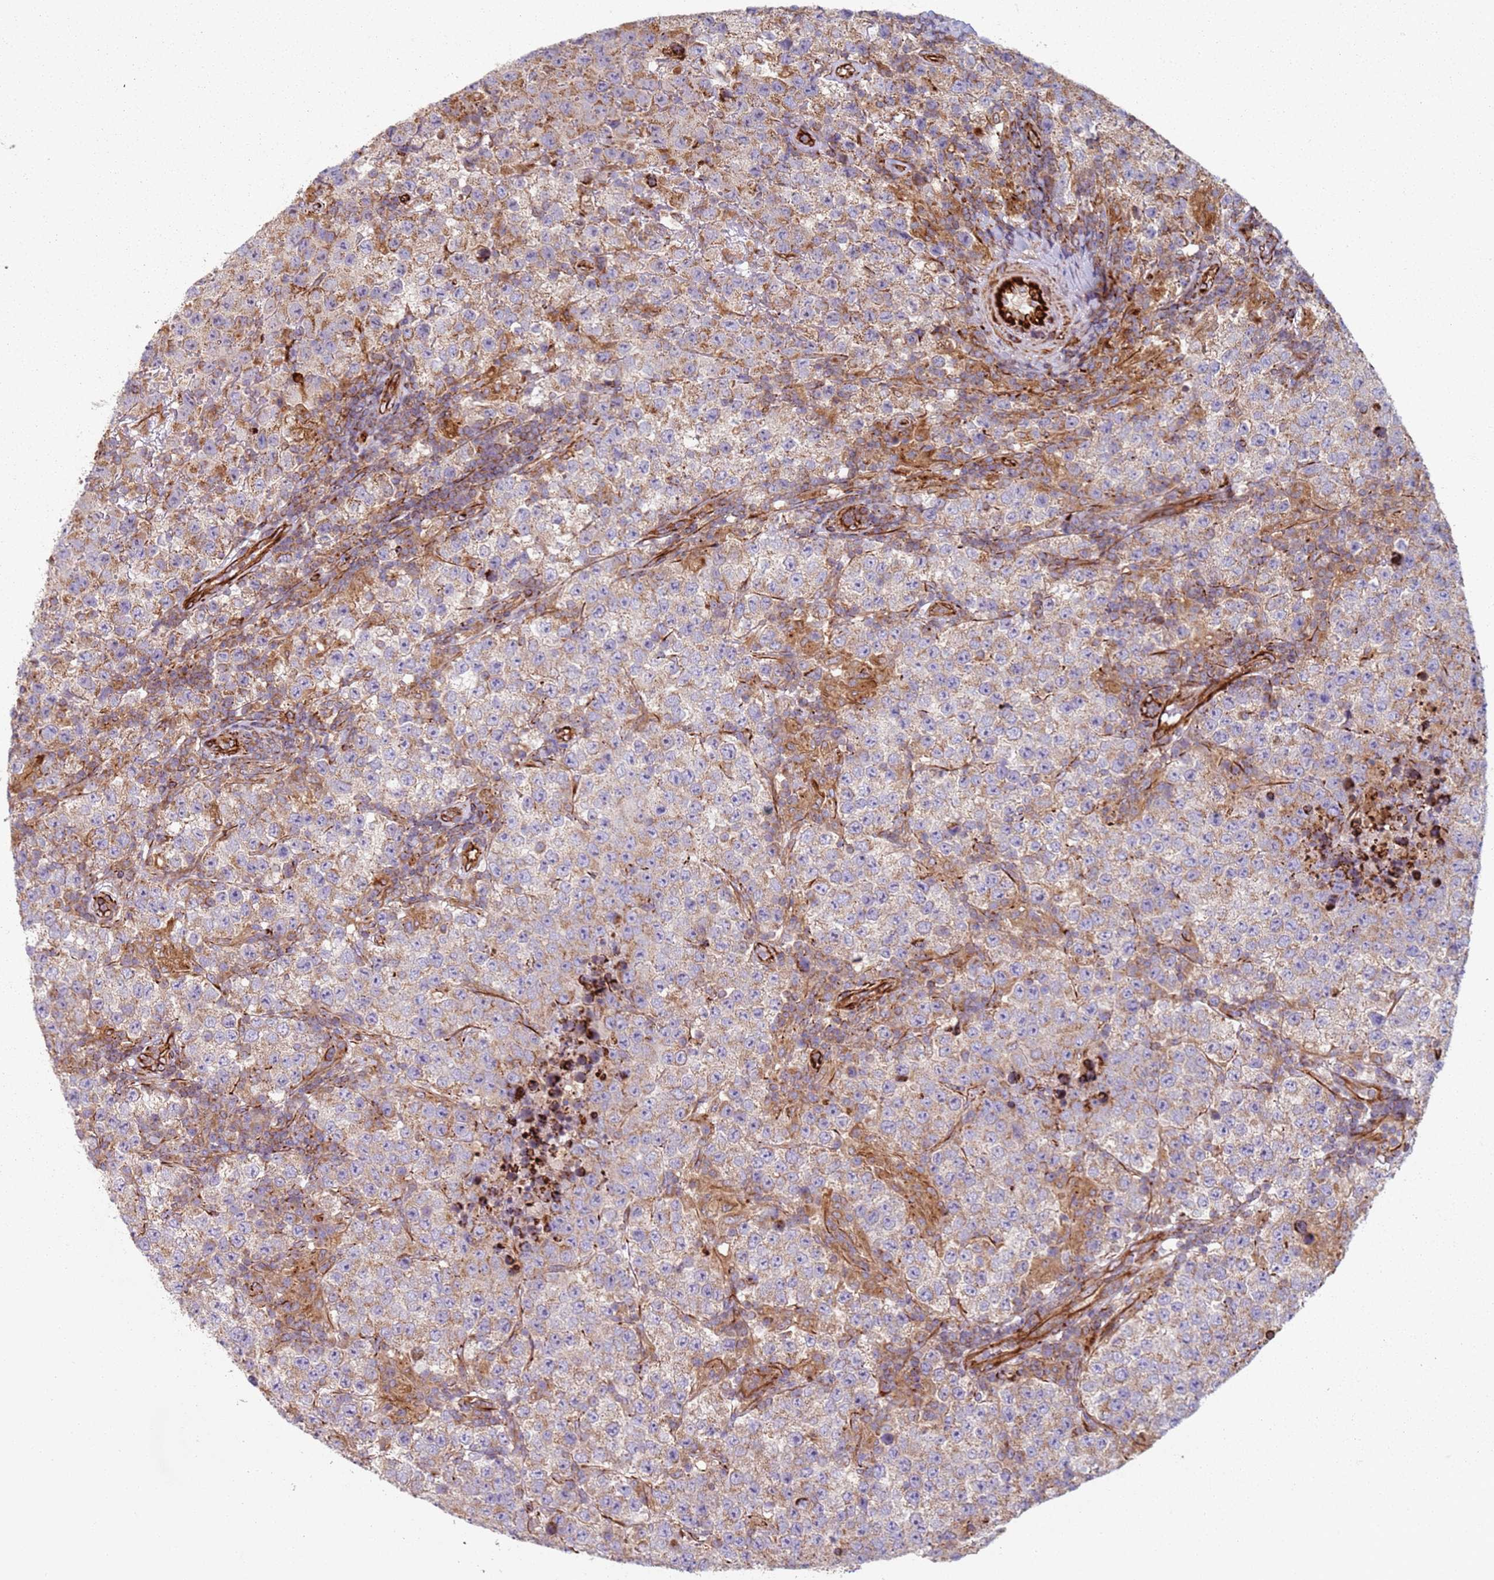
{"staining": {"intensity": "weak", "quantity": ">75%", "location": "cytoplasmic/membranous"}, "tissue": "testis cancer", "cell_type": "Tumor cells", "image_type": "cancer", "snomed": [{"axis": "morphology", "description": "Seminoma, NOS"}, {"axis": "morphology", "description": "Carcinoma, Embryonal, NOS"}, {"axis": "topography", "description": "Testis"}], "caption": "Human embryonal carcinoma (testis) stained for a protein (brown) displays weak cytoplasmic/membranous positive positivity in approximately >75% of tumor cells.", "gene": "SNAPIN", "patient": {"sex": "male", "age": 41}}